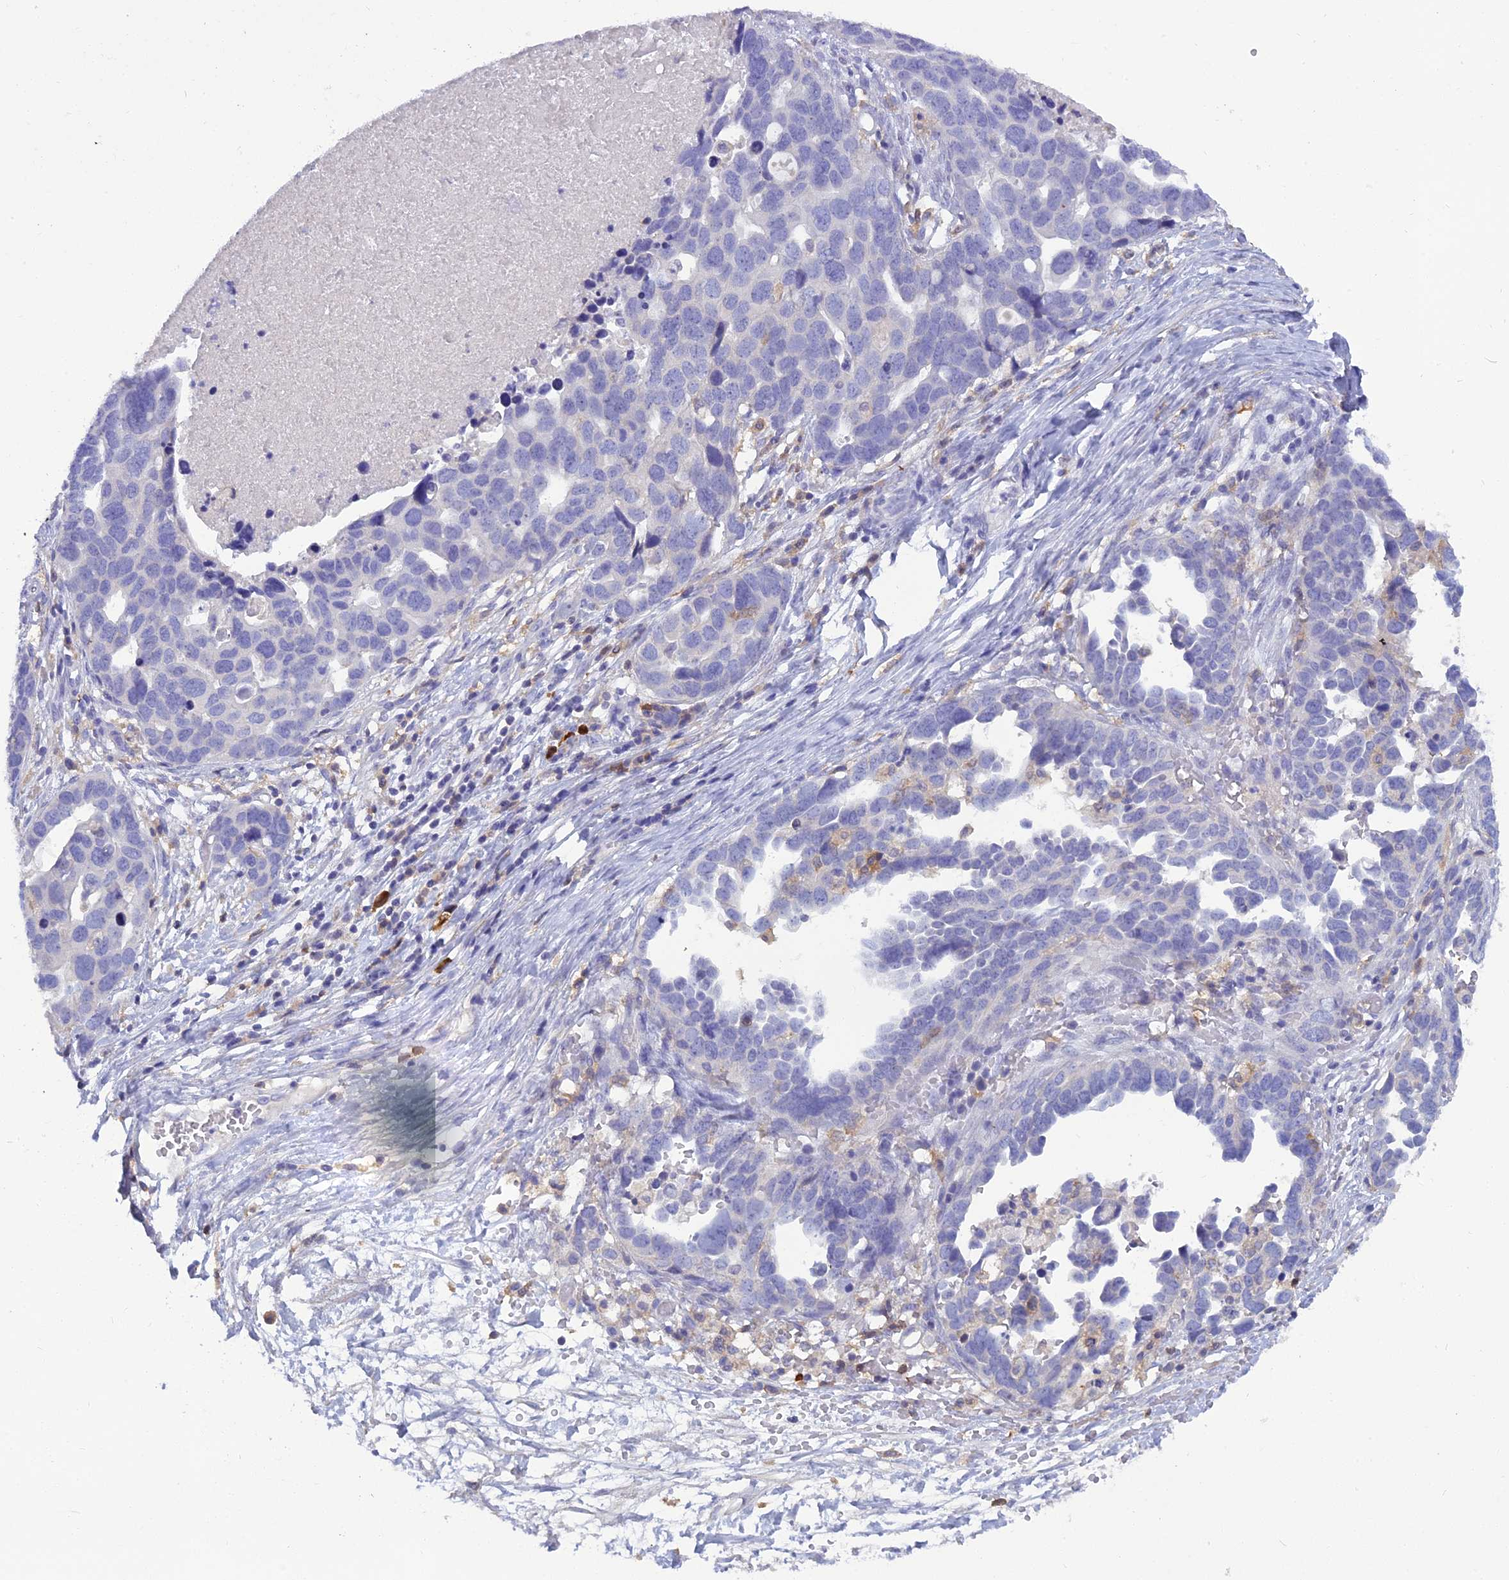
{"staining": {"intensity": "negative", "quantity": "none", "location": "none"}, "tissue": "ovarian cancer", "cell_type": "Tumor cells", "image_type": "cancer", "snomed": [{"axis": "morphology", "description": "Cystadenocarcinoma, serous, NOS"}, {"axis": "topography", "description": "Ovary"}], "caption": "Immunohistochemical staining of ovarian cancer (serous cystadenocarcinoma) shows no significant staining in tumor cells.", "gene": "BLNK", "patient": {"sex": "female", "age": 54}}